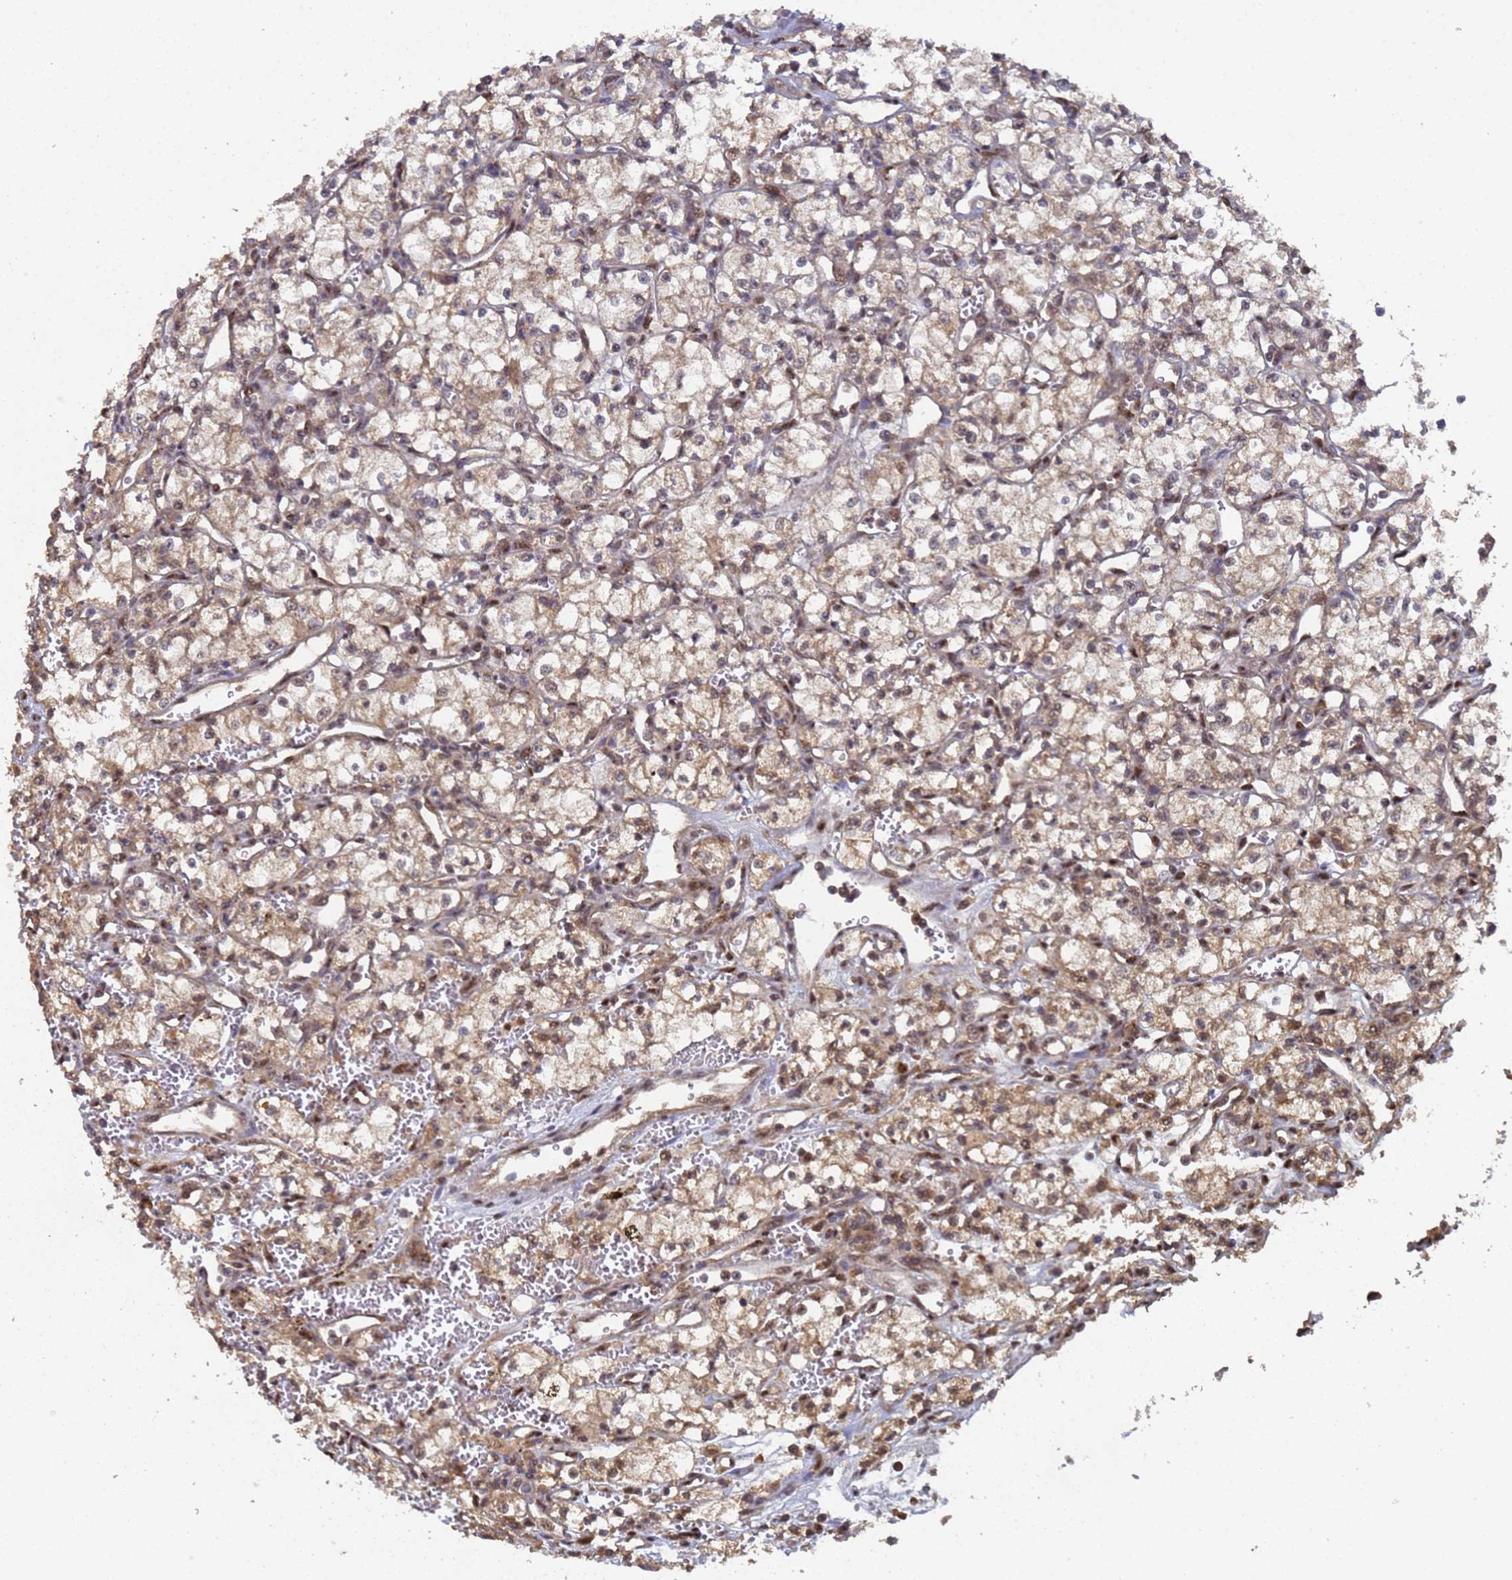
{"staining": {"intensity": "weak", "quantity": ">75%", "location": "cytoplasmic/membranous,nuclear"}, "tissue": "renal cancer", "cell_type": "Tumor cells", "image_type": "cancer", "snomed": [{"axis": "morphology", "description": "Adenocarcinoma, NOS"}, {"axis": "topography", "description": "Kidney"}], "caption": "Weak cytoplasmic/membranous and nuclear expression is seen in approximately >75% of tumor cells in renal adenocarcinoma.", "gene": "SECISBP2", "patient": {"sex": "male", "age": 59}}